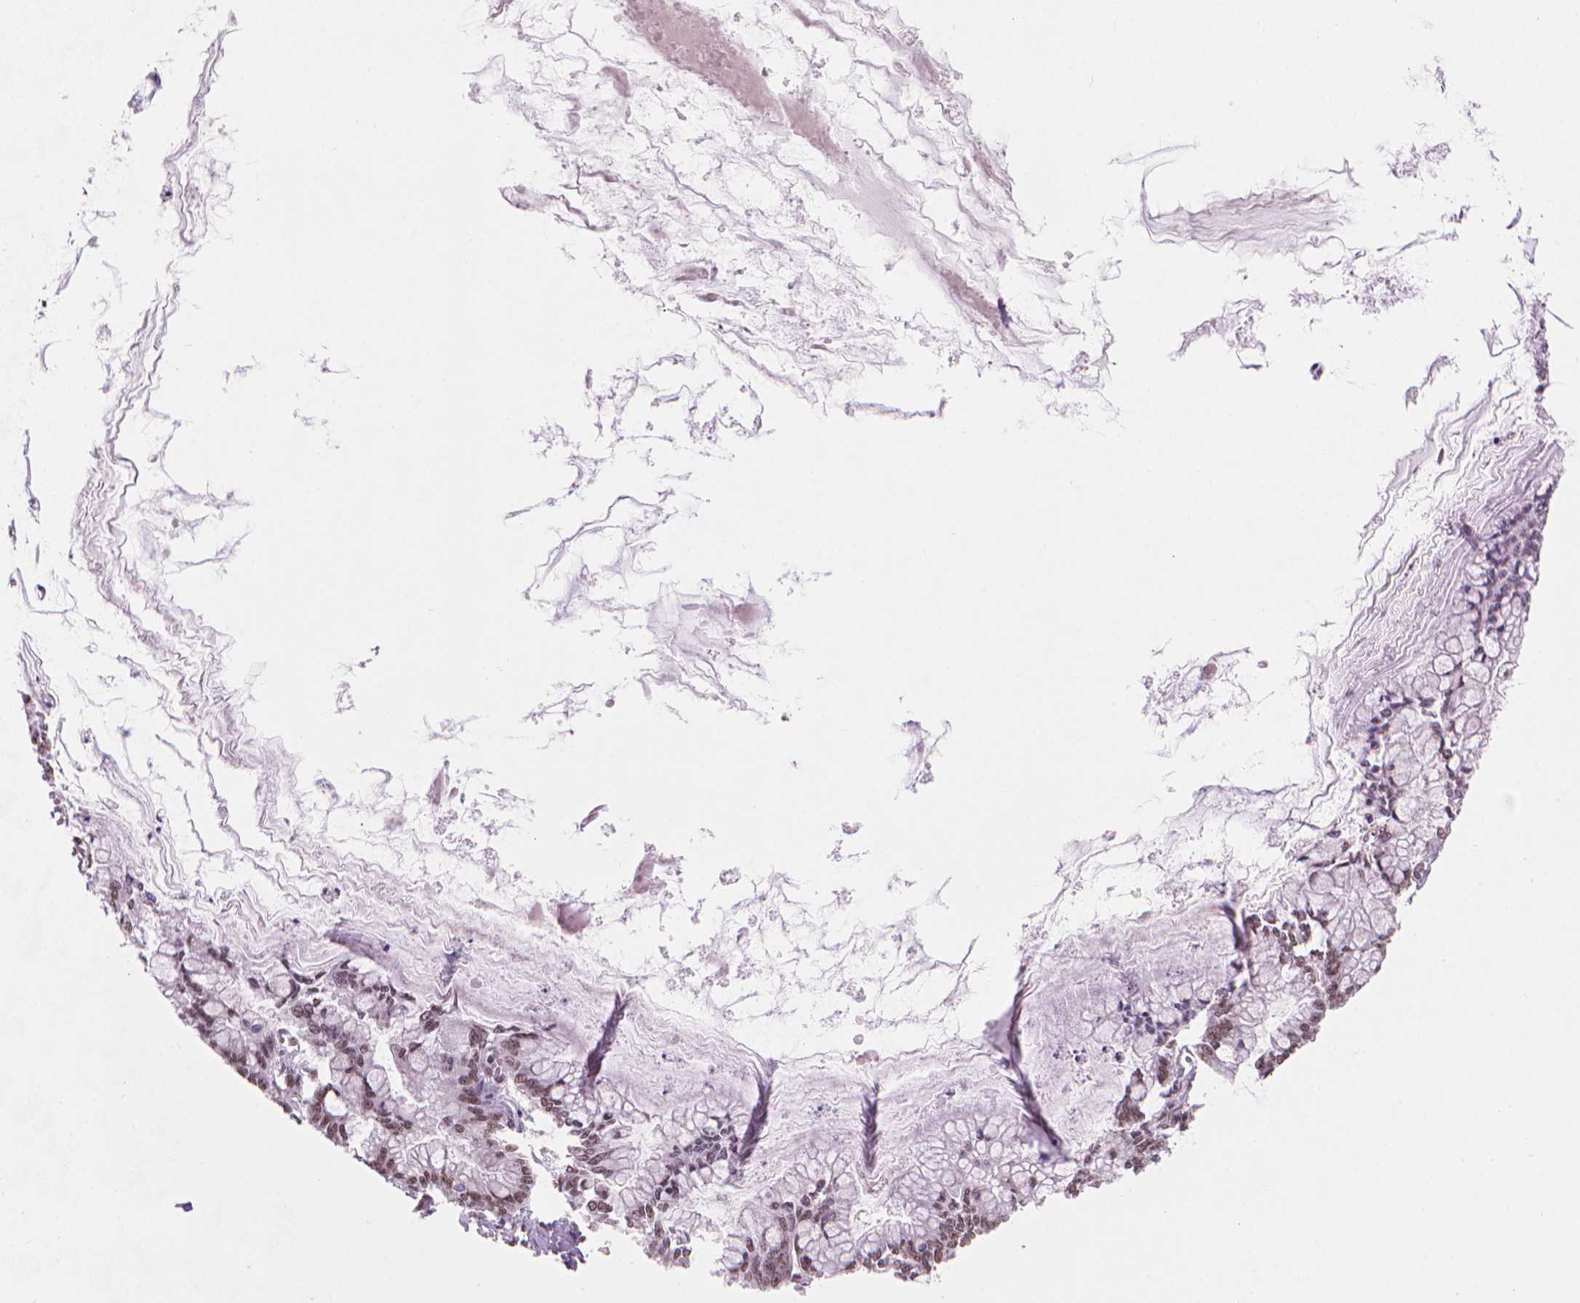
{"staining": {"intensity": "weak", "quantity": ">75%", "location": "nuclear"}, "tissue": "ovarian cancer", "cell_type": "Tumor cells", "image_type": "cancer", "snomed": [{"axis": "morphology", "description": "Cystadenocarcinoma, mucinous, NOS"}, {"axis": "topography", "description": "Ovary"}], "caption": "Tumor cells exhibit low levels of weak nuclear expression in about >75% of cells in human ovarian cancer (mucinous cystadenocarcinoma).", "gene": "UBN1", "patient": {"sex": "female", "age": 67}}